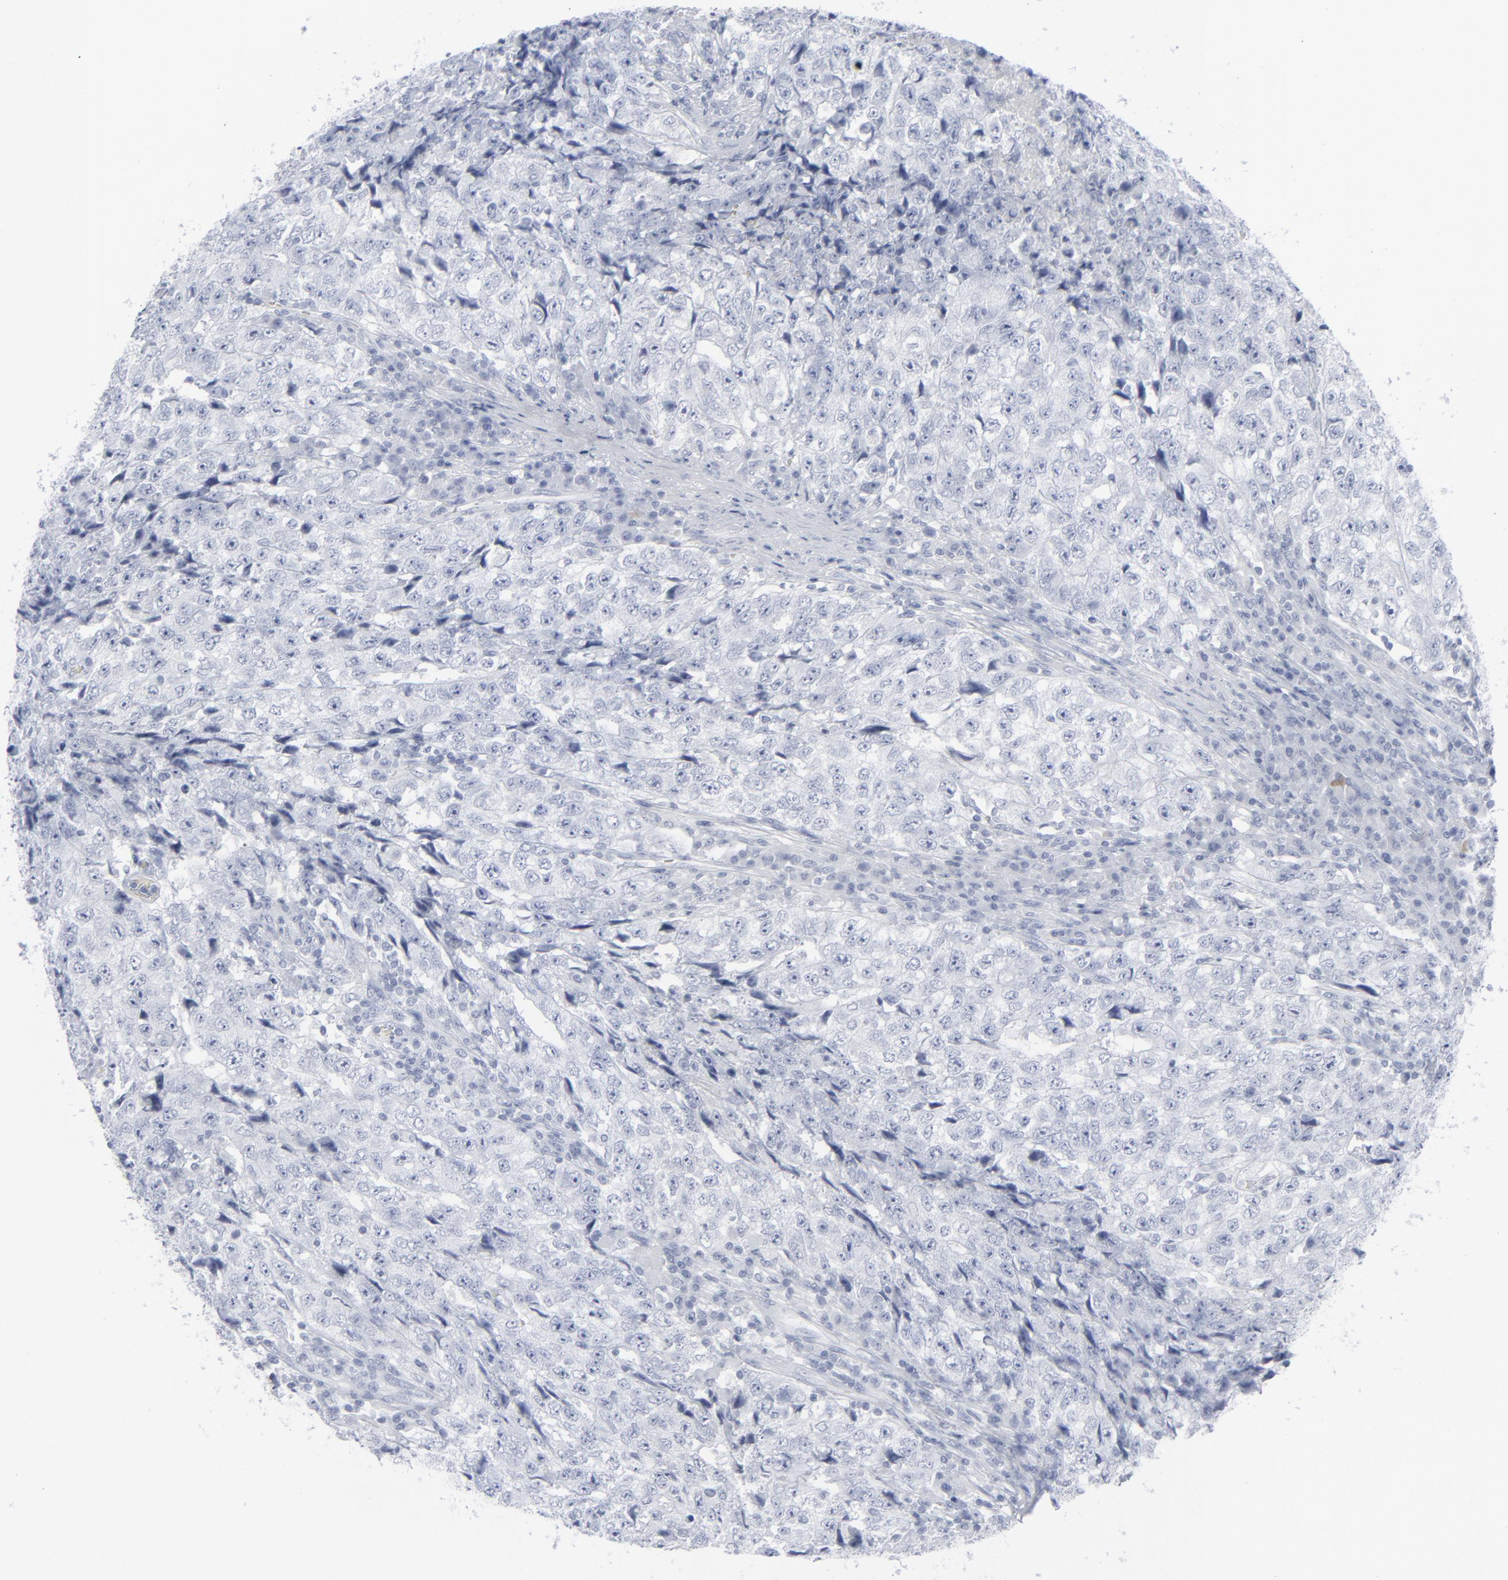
{"staining": {"intensity": "negative", "quantity": "none", "location": "none"}, "tissue": "testis cancer", "cell_type": "Tumor cells", "image_type": "cancer", "snomed": [{"axis": "morphology", "description": "Necrosis, NOS"}, {"axis": "morphology", "description": "Carcinoma, Embryonal, NOS"}, {"axis": "topography", "description": "Testis"}], "caption": "Human testis cancer (embryonal carcinoma) stained for a protein using IHC displays no expression in tumor cells.", "gene": "MSLN", "patient": {"sex": "male", "age": 19}}